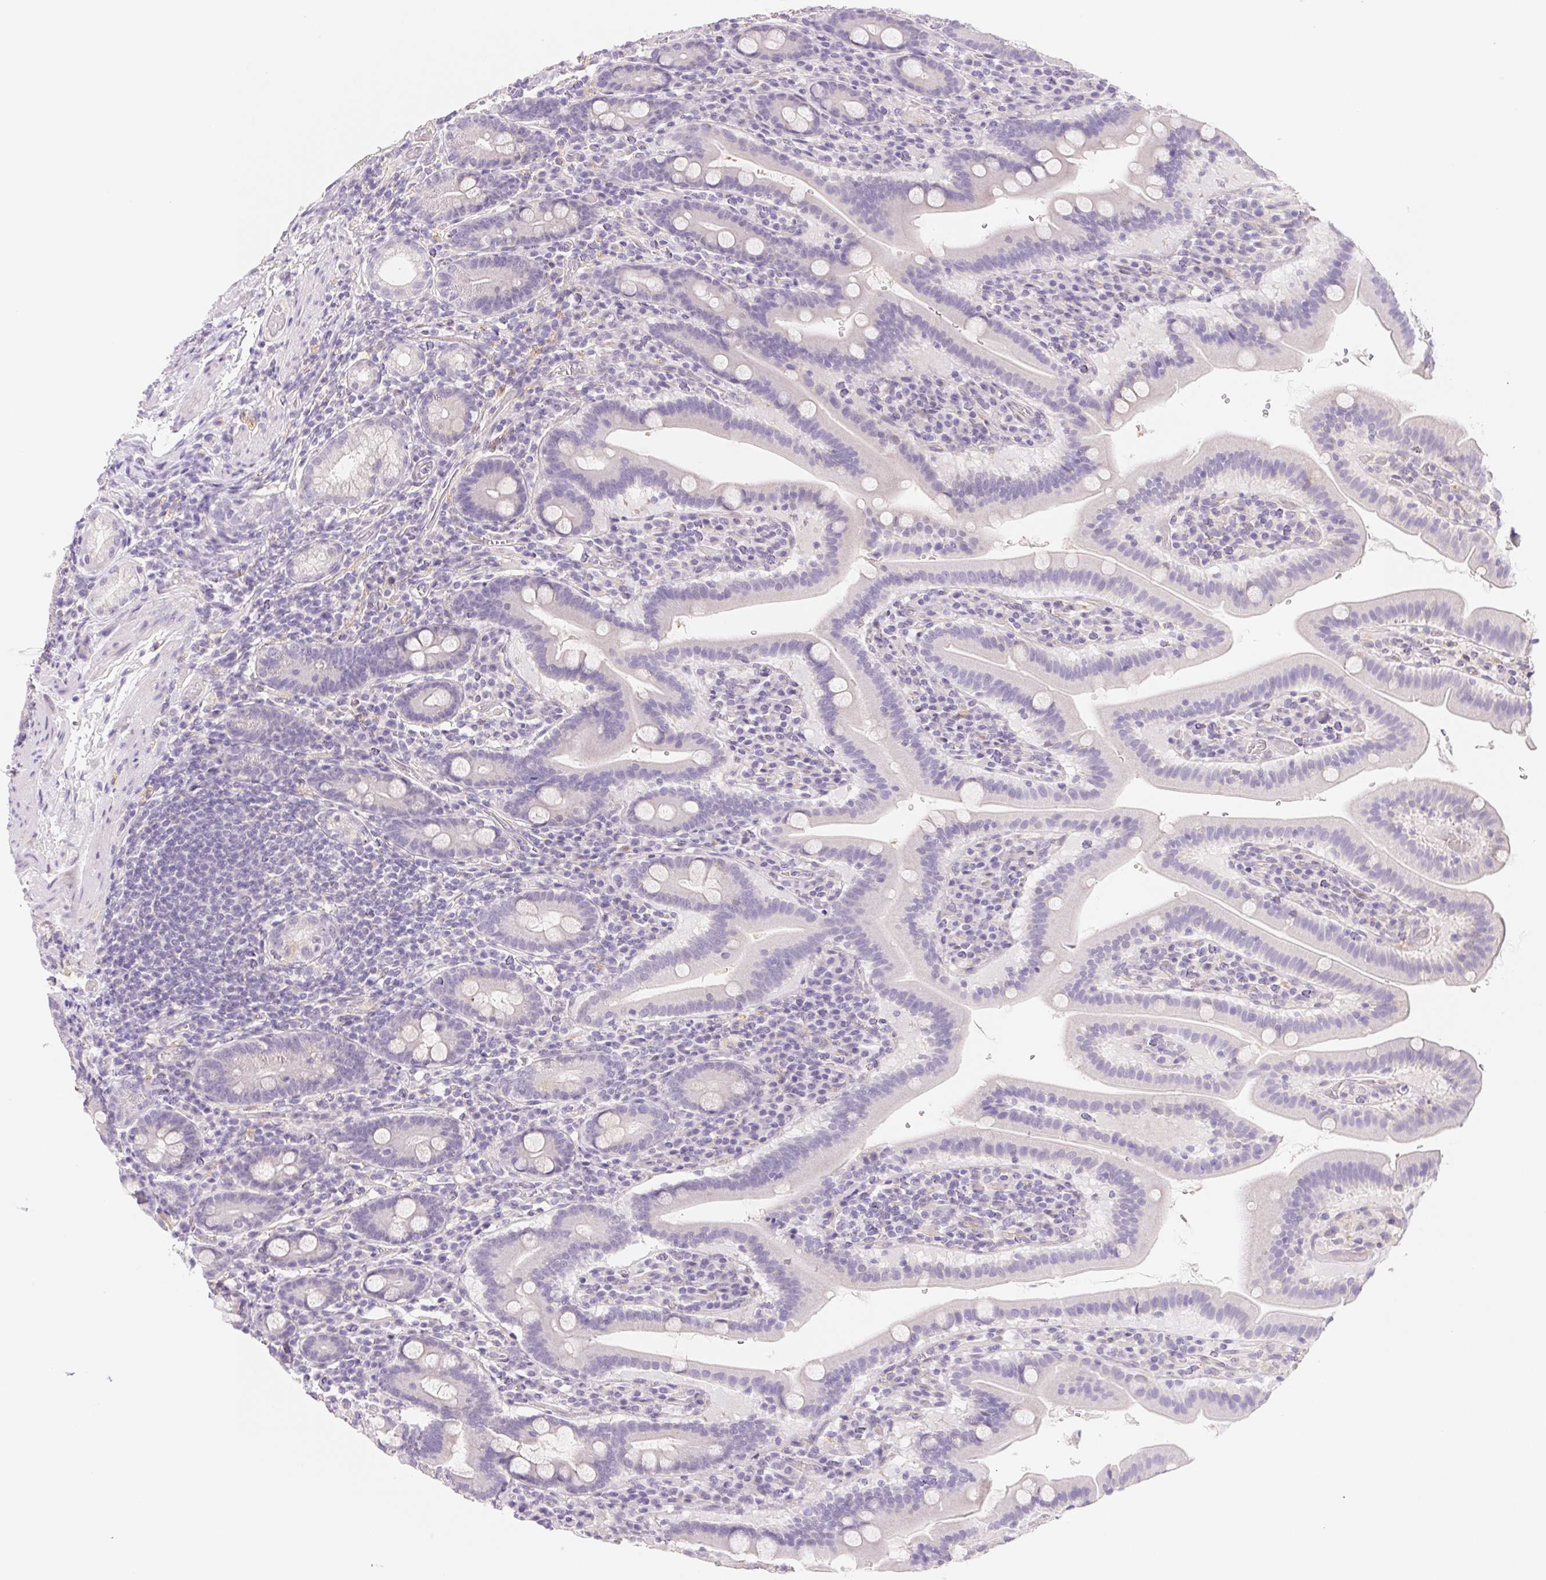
{"staining": {"intensity": "negative", "quantity": "none", "location": "none"}, "tissue": "small intestine", "cell_type": "Glandular cells", "image_type": "normal", "snomed": [{"axis": "morphology", "description": "Normal tissue, NOS"}, {"axis": "topography", "description": "Small intestine"}], "caption": "Immunohistochemistry of unremarkable small intestine displays no staining in glandular cells.", "gene": "CTNND2", "patient": {"sex": "male", "age": 26}}